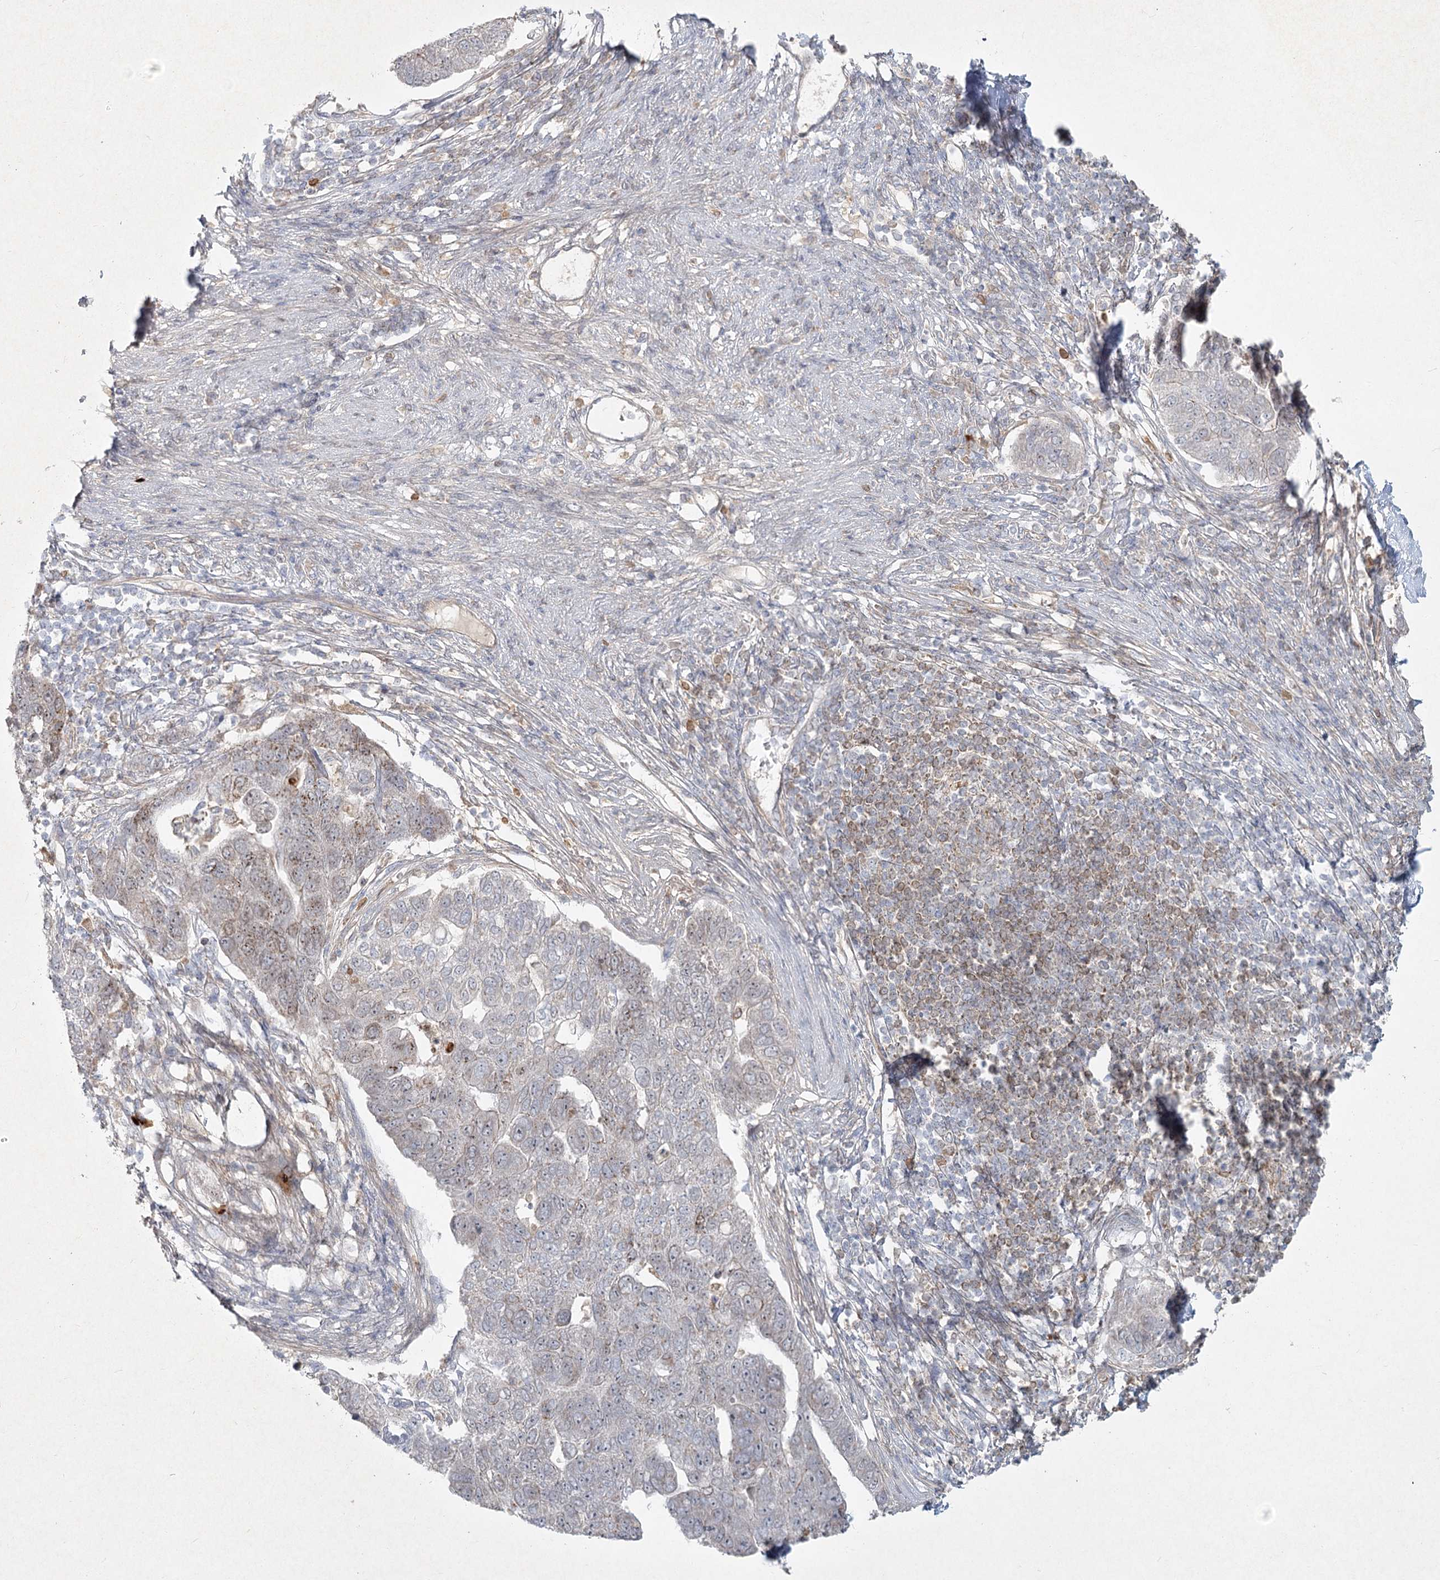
{"staining": {"intensity": "weak", "quantity": "<25%", "location": "cytoplasmic/membranous"}, "tissue": "pancreatic cancer", "cell_type": "Tumor cells", "image_type": "cancer", "snomed": [{"axis": "morphology", "description": "Adenocarcinoma, NOS"}, {"axis": "topography", "description": "Pancreas"}], "caption": "An IHC image of pancreatic cancer is shown. There is no staining in tumor cells of pancreatic cancer.", "gene": "LRP2BP", "patient": {"sex": "female", "age": 61}}